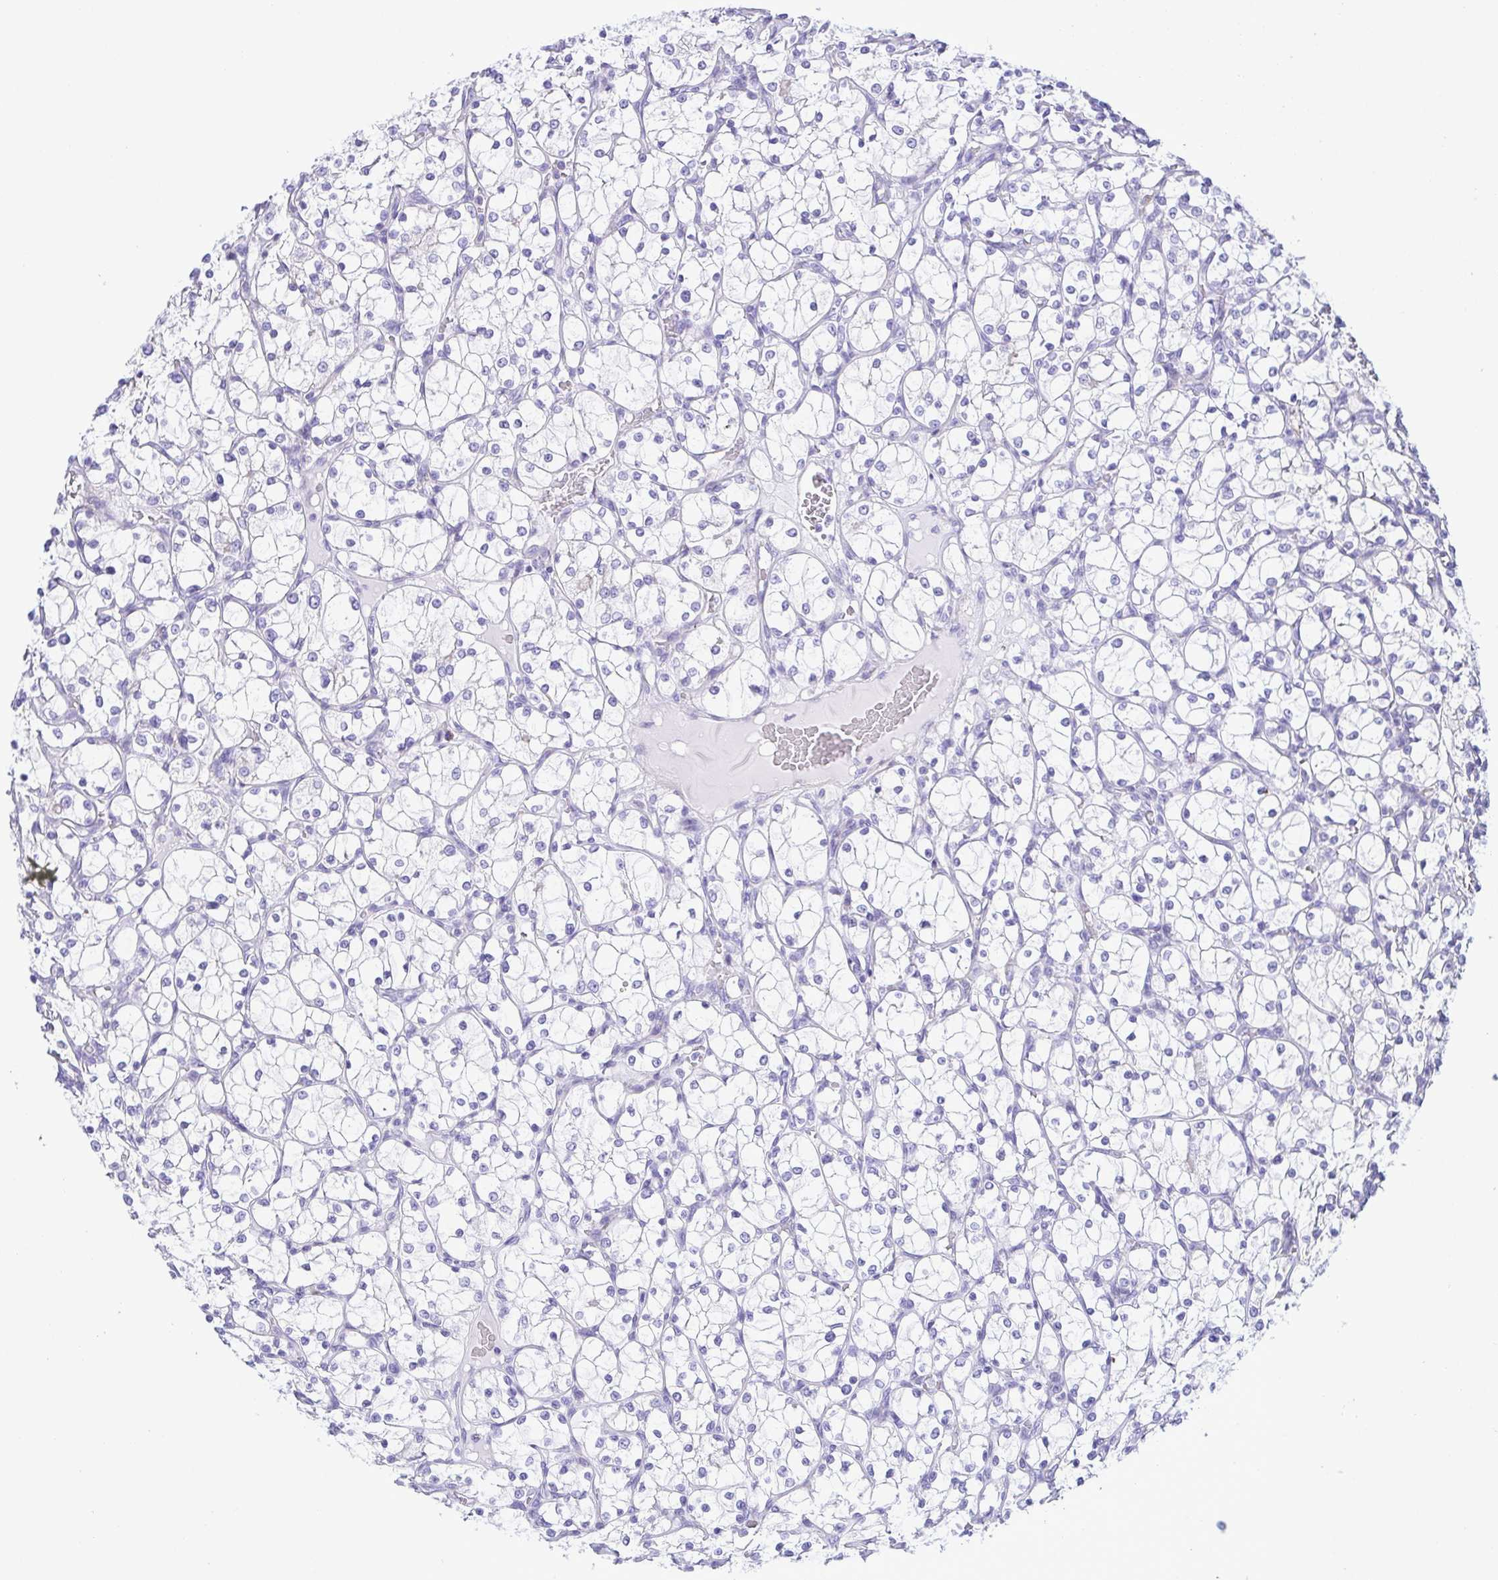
{"staining": {"intensity": "negative", "quantity": "none", "location": "none"}, "tissue": "renal cancer", "cell_type": "Tumor cells", "image_type": "cancer", "snomed": [{"axis": "morphology", "description": "Adenocarcinoma, NOS"}, {"axis": "topography", "description": "Kidney"}], "caption": "Tumor cells show no significant protein staining in adenocarcinoma (renal).", "gene": "GPR182", "patient": {"sex": "female", "age": 69}}